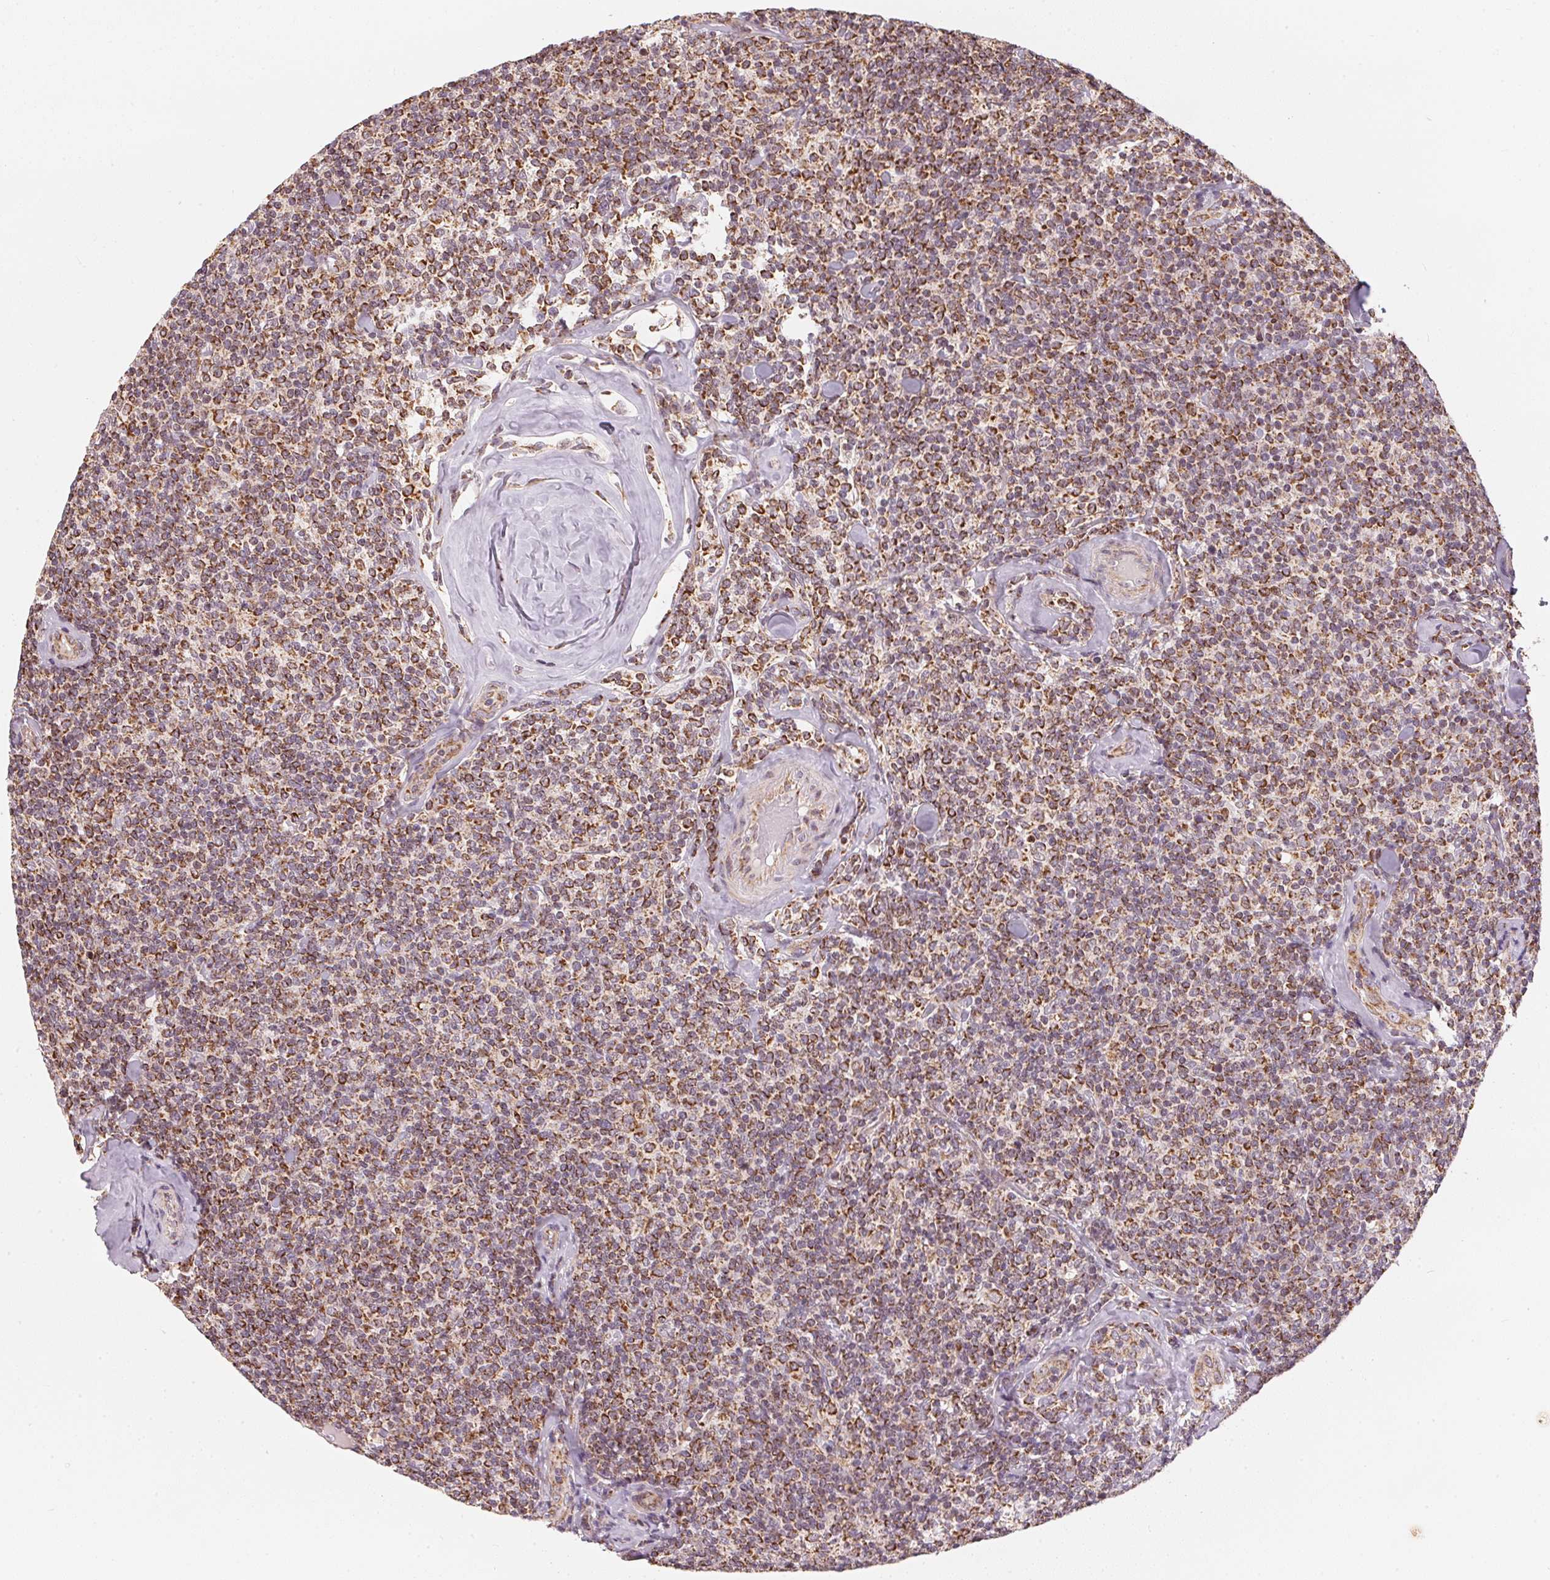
{"staining": {"intensity": "strong", "quantity": ">75%", "location": "cytoplasmic/membranous"}, "tissue": "lymphoma", "cell_type": "Tumor cells", "image_type": "cancer", "snomed": [{"axis": "morphology", "description": "Malignant lymphoma, non-Hodgkin's type, Low grade"}, {"axis": "topography", "description": "Lymph node"}], "caption": "Protein expression analysis of human malignant lymphoma, non-Hodgkin's type (low-grade) reveals strong cytoplasmic/membranous positivity in about >75% of tumor cells. (Stains: DAB (3,3'-diaminobenzidine) in brown, nuclei in blue, Microscopy: brightfield microscopy at high magnification).", "gene": "MATCAP1", "patient": {"sex": "female", "age": 56}}